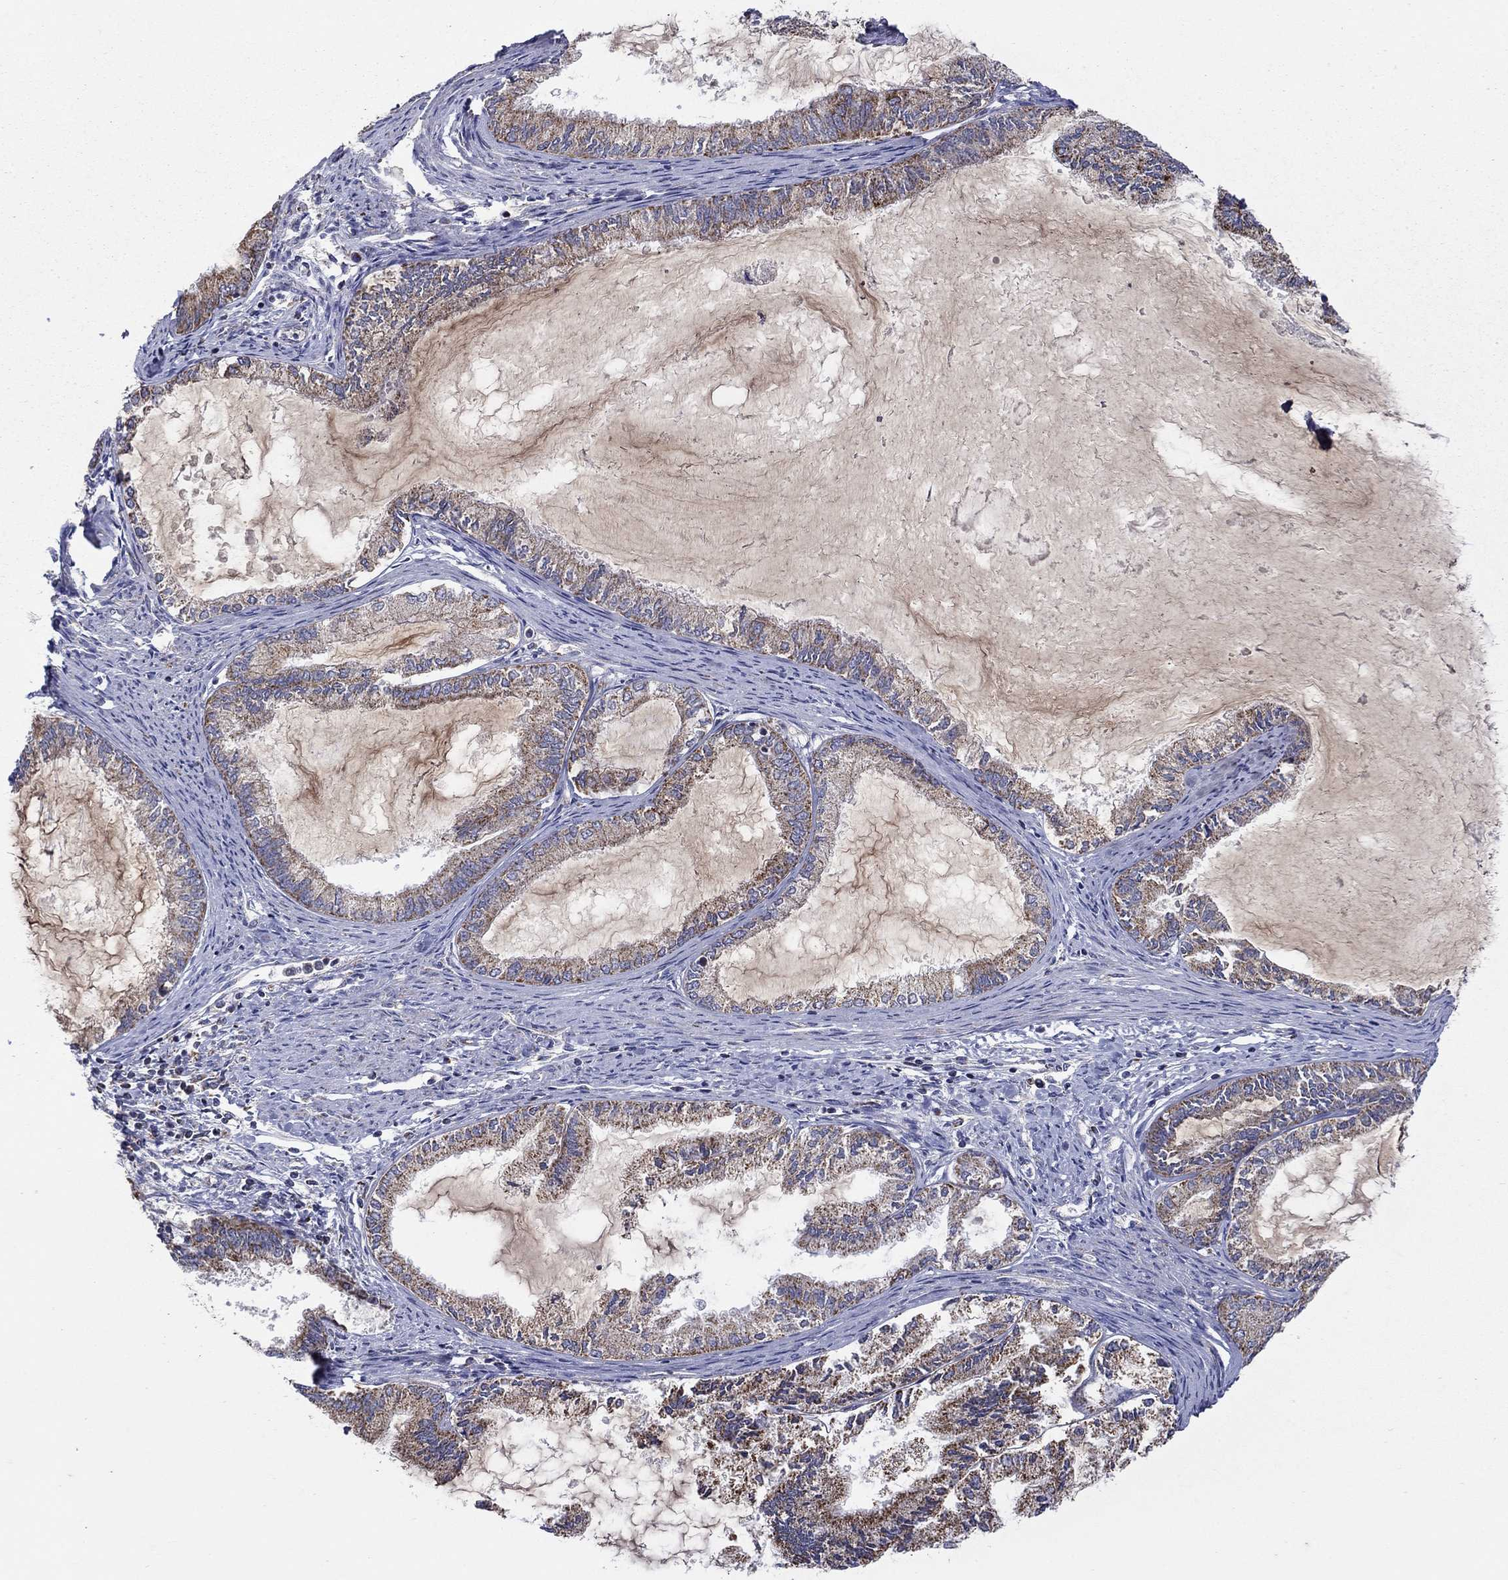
{"staining": {"intensity": "moderate", "quantity": "25%-75%", "location": "cytoplasmic/membranous"}, "tissue": "endometrial cancer", "cell_type": "Tumor cells", "image_type": "cancer", "snomed": [{"axis": "morphology", "description": "Adenocarcinoma, NOS"}, {"axis": "topography", "description": "Endometrium"}], "caption": "Protein expression analysis of endometrial cancer displays moderate cytoplasmic/membranous staining in approximately 25%-75% of tumor cells. (DAB IHC, brown staining for protein, blue staining for nuclei).", "gene": "HPS5", "patient": {"sex": "female", "age": 86}}